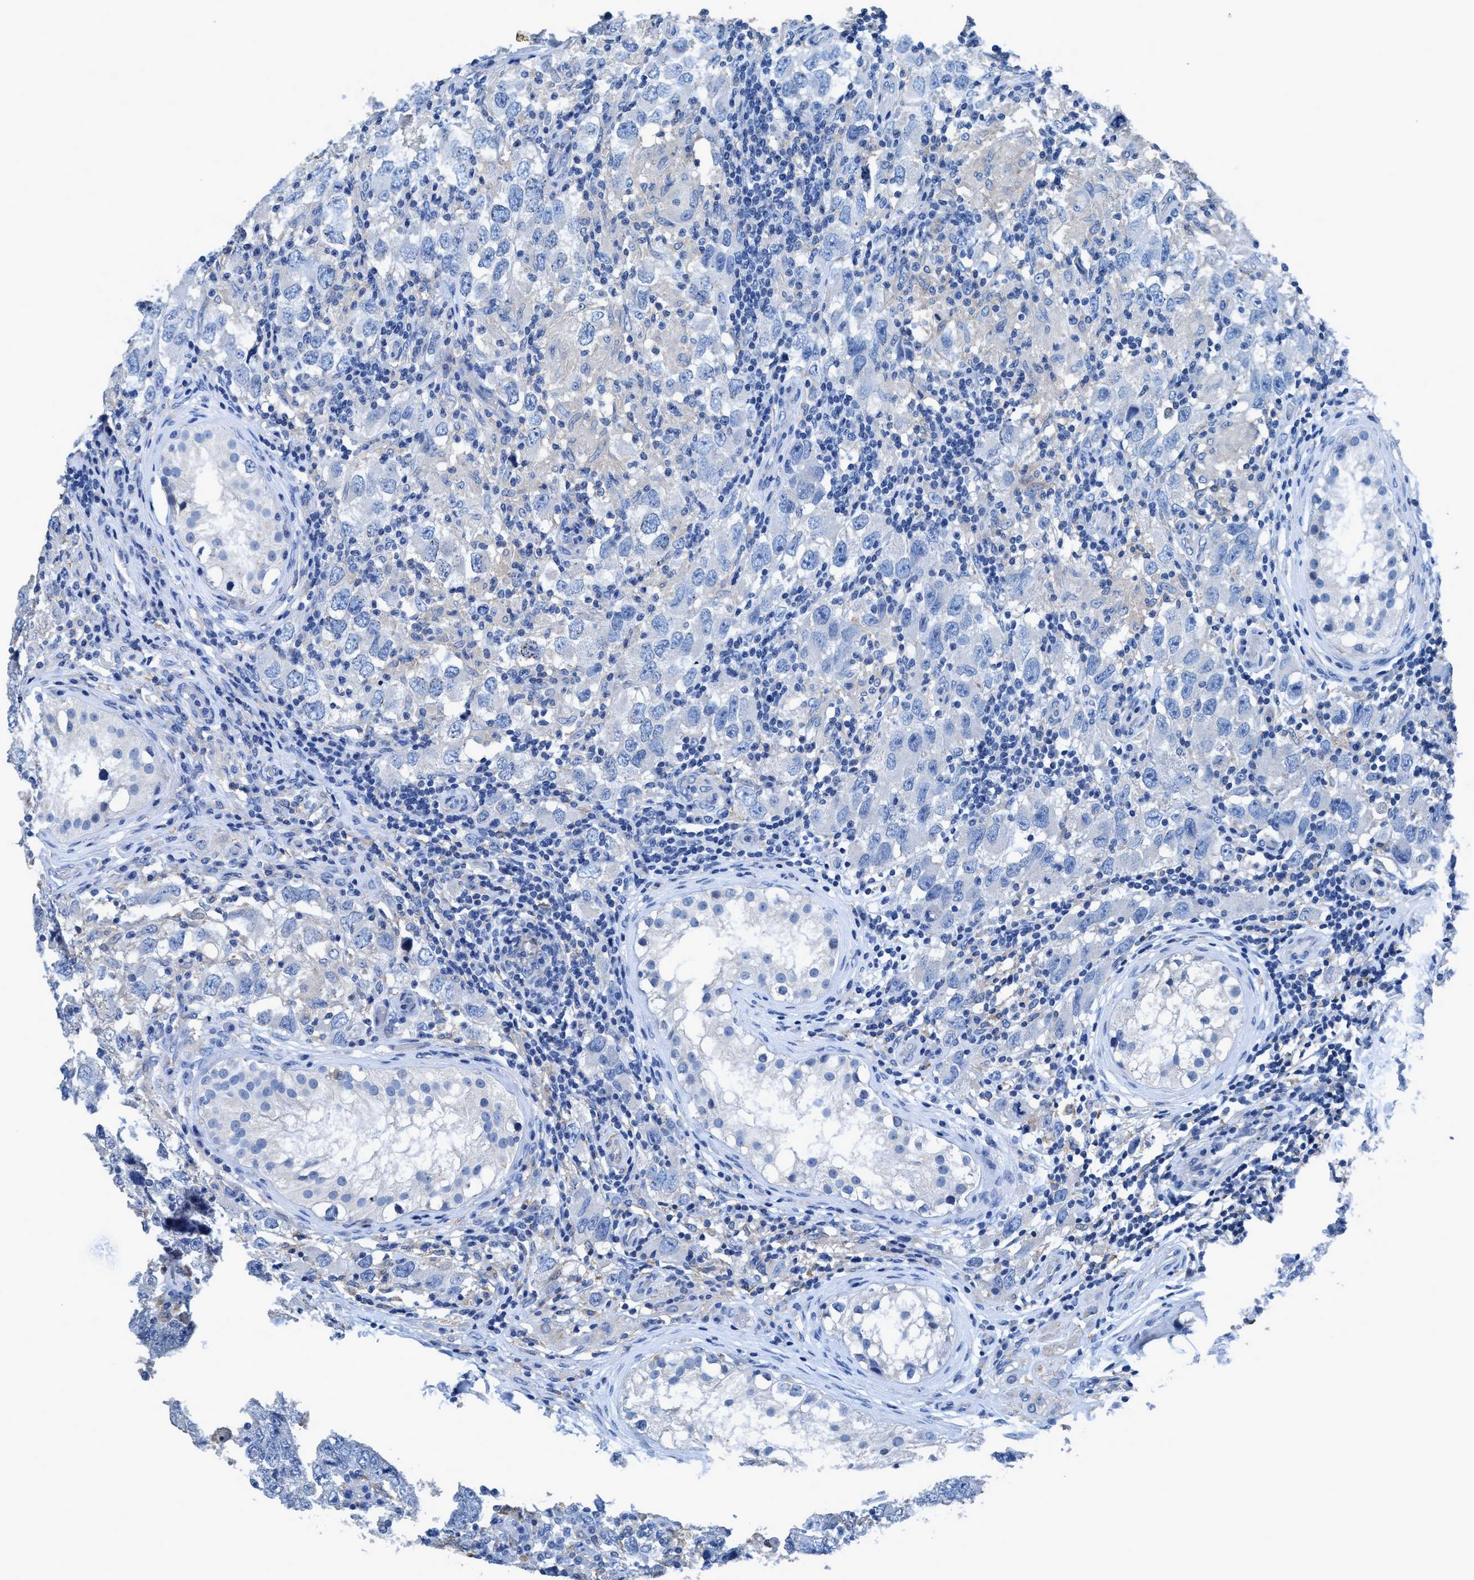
{"staining": {"intensity": "negative", "quantity": "none", "location": "none"}, "tissue": "testis cancer", "cell_type": "Tumor cells", "image_type": "cancer", "snomed": [{"axis": "morphology", "description": "Carcinoma, Embryonal, NOS"}, {"axis": "topography", "description": "Testis"}], "caption": "High magnification brightfield microscopy of testis cancer stained with DAB (brown) and counterstained with hematoxylin (blue): tumor cells show no significant expression.", "gene": "DNAI1", "patient": {"sex": "male", "age": 21}}